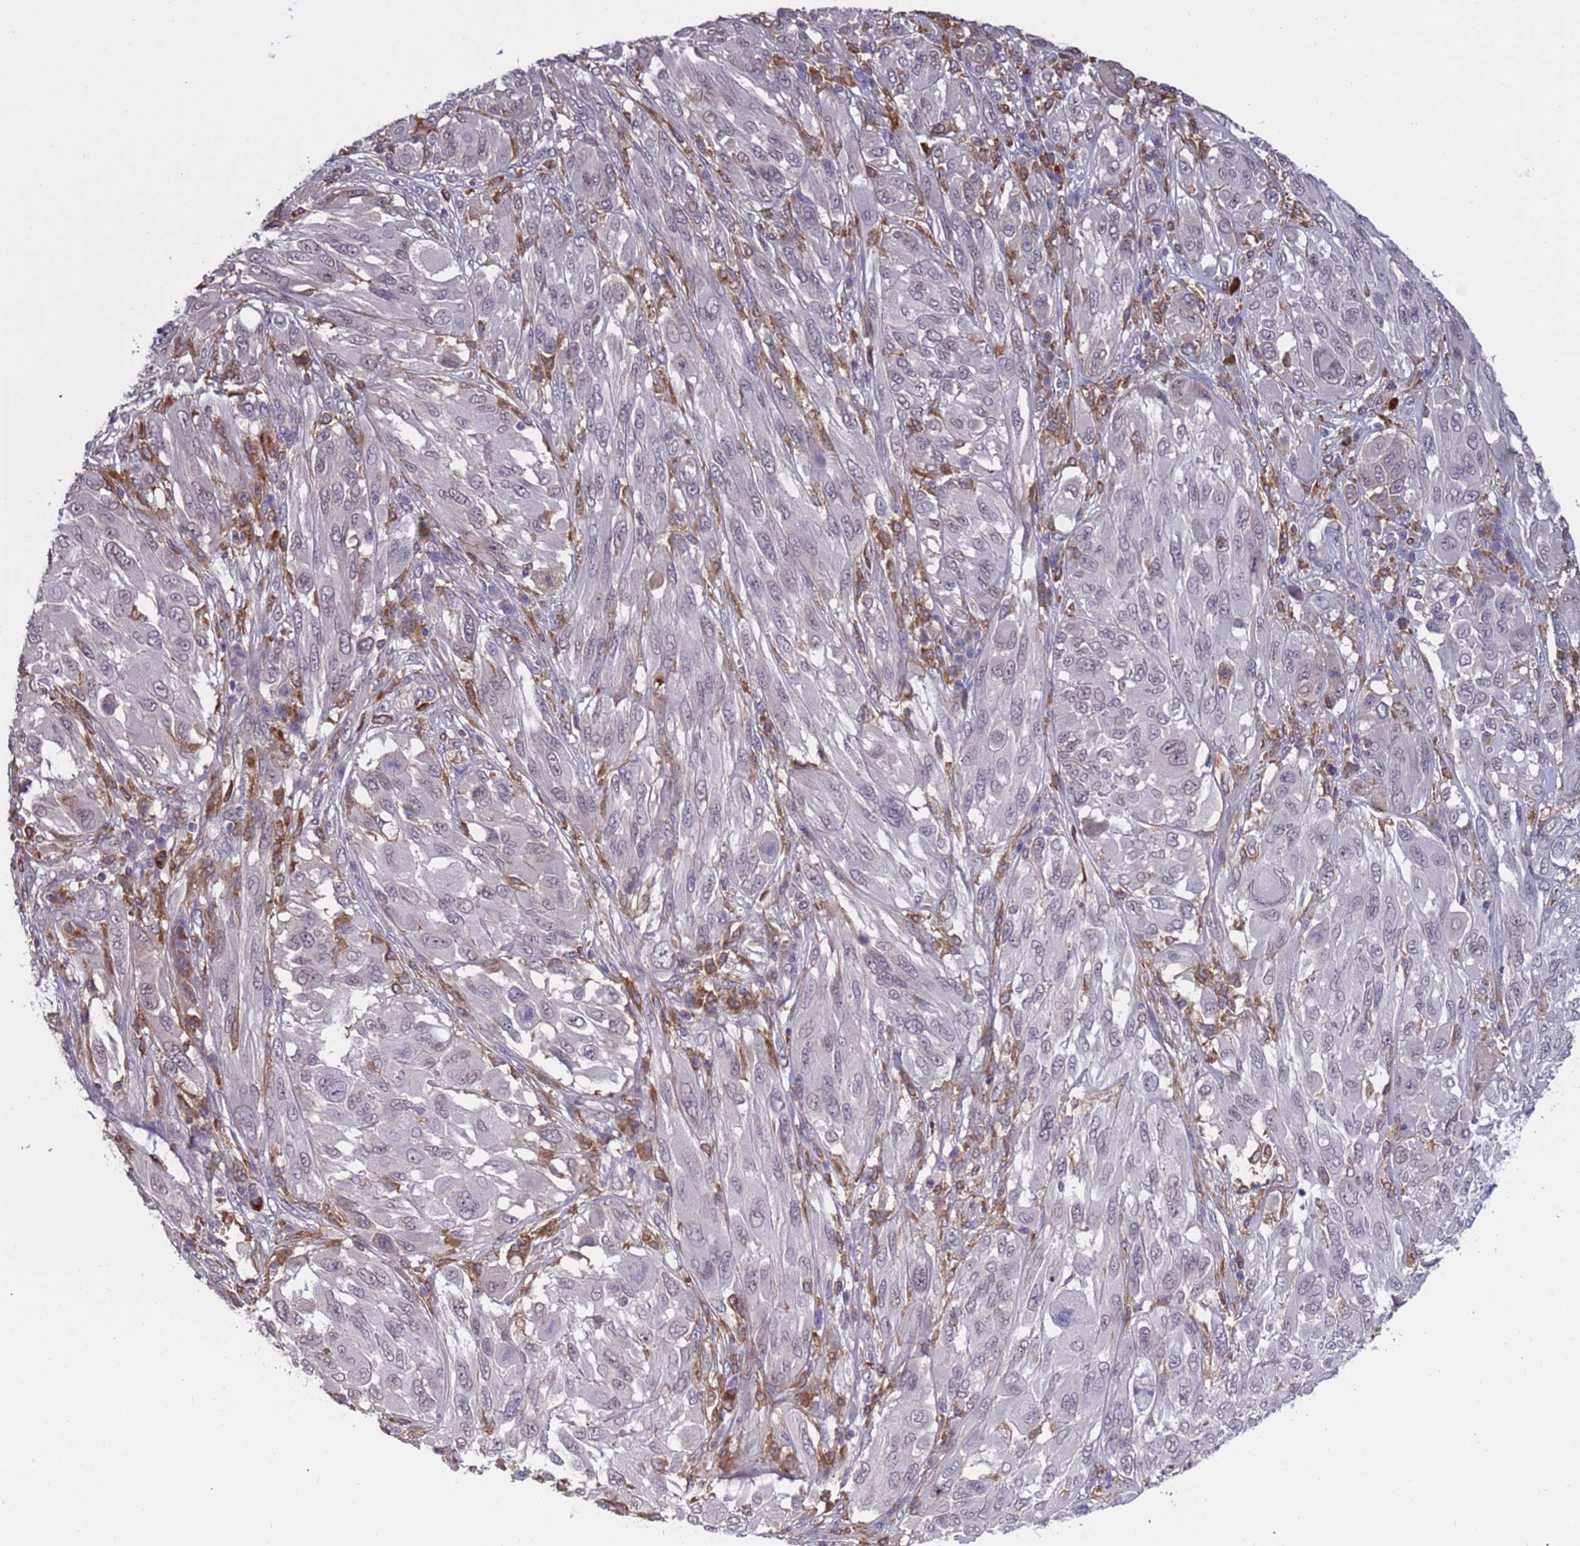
{"staining": {"intensity": "negative", "quantity": "none", "location": "none"}, "tissue": "melanoma", "cell_type": "Tumor cells", "image_type": "cancer", "snomed": [{"axis": "morphology", "description": "Malignant melanoma, NOS"}, {"axis": "topography", "description": "Skin"}], "caption": "Malignant melanoma was stained to show a protein in brown. There is no significant expression in tumor cells. The staining was performed using DAB to visualize the protein expression in brown, while the nuclei were stained in blue with hematoxylin (Magnification: 20x).", "gene": "AMPD3", "patient": {"sex": "female", "age": 91}}